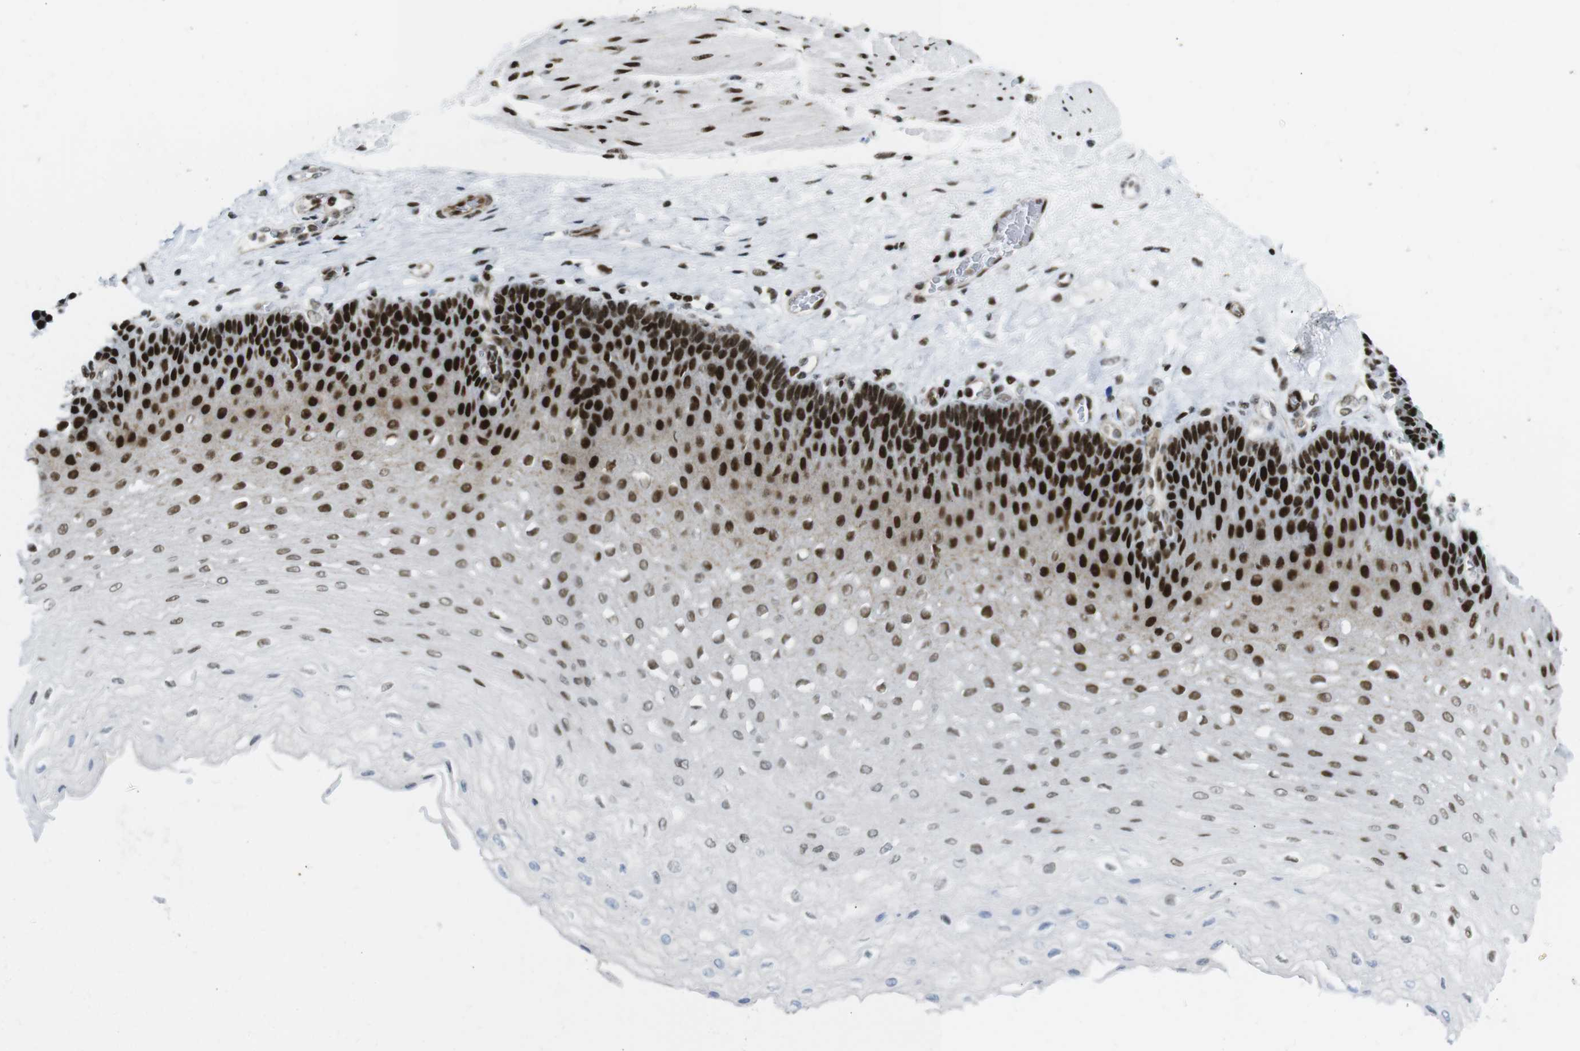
{"staining": {"intensity": "strong", "quantity": ">75%", "location": "nuclear"}, "tissue": "esophagus", "cell_type": "Squamous epithelial cells", "image_type": "normal", "snomed": [{"axis": "morphology", "description": "Normal tissue, NOS"}, {"axis": "topography", "description": "Esophagus"}], "caption": "A high amount of strong nuclear staining is seen in approximately >75% of squamous epithelial cells in normal esophagus.", "gene": "ARID1A", "patient": {"sex": "female", "age": 72}}